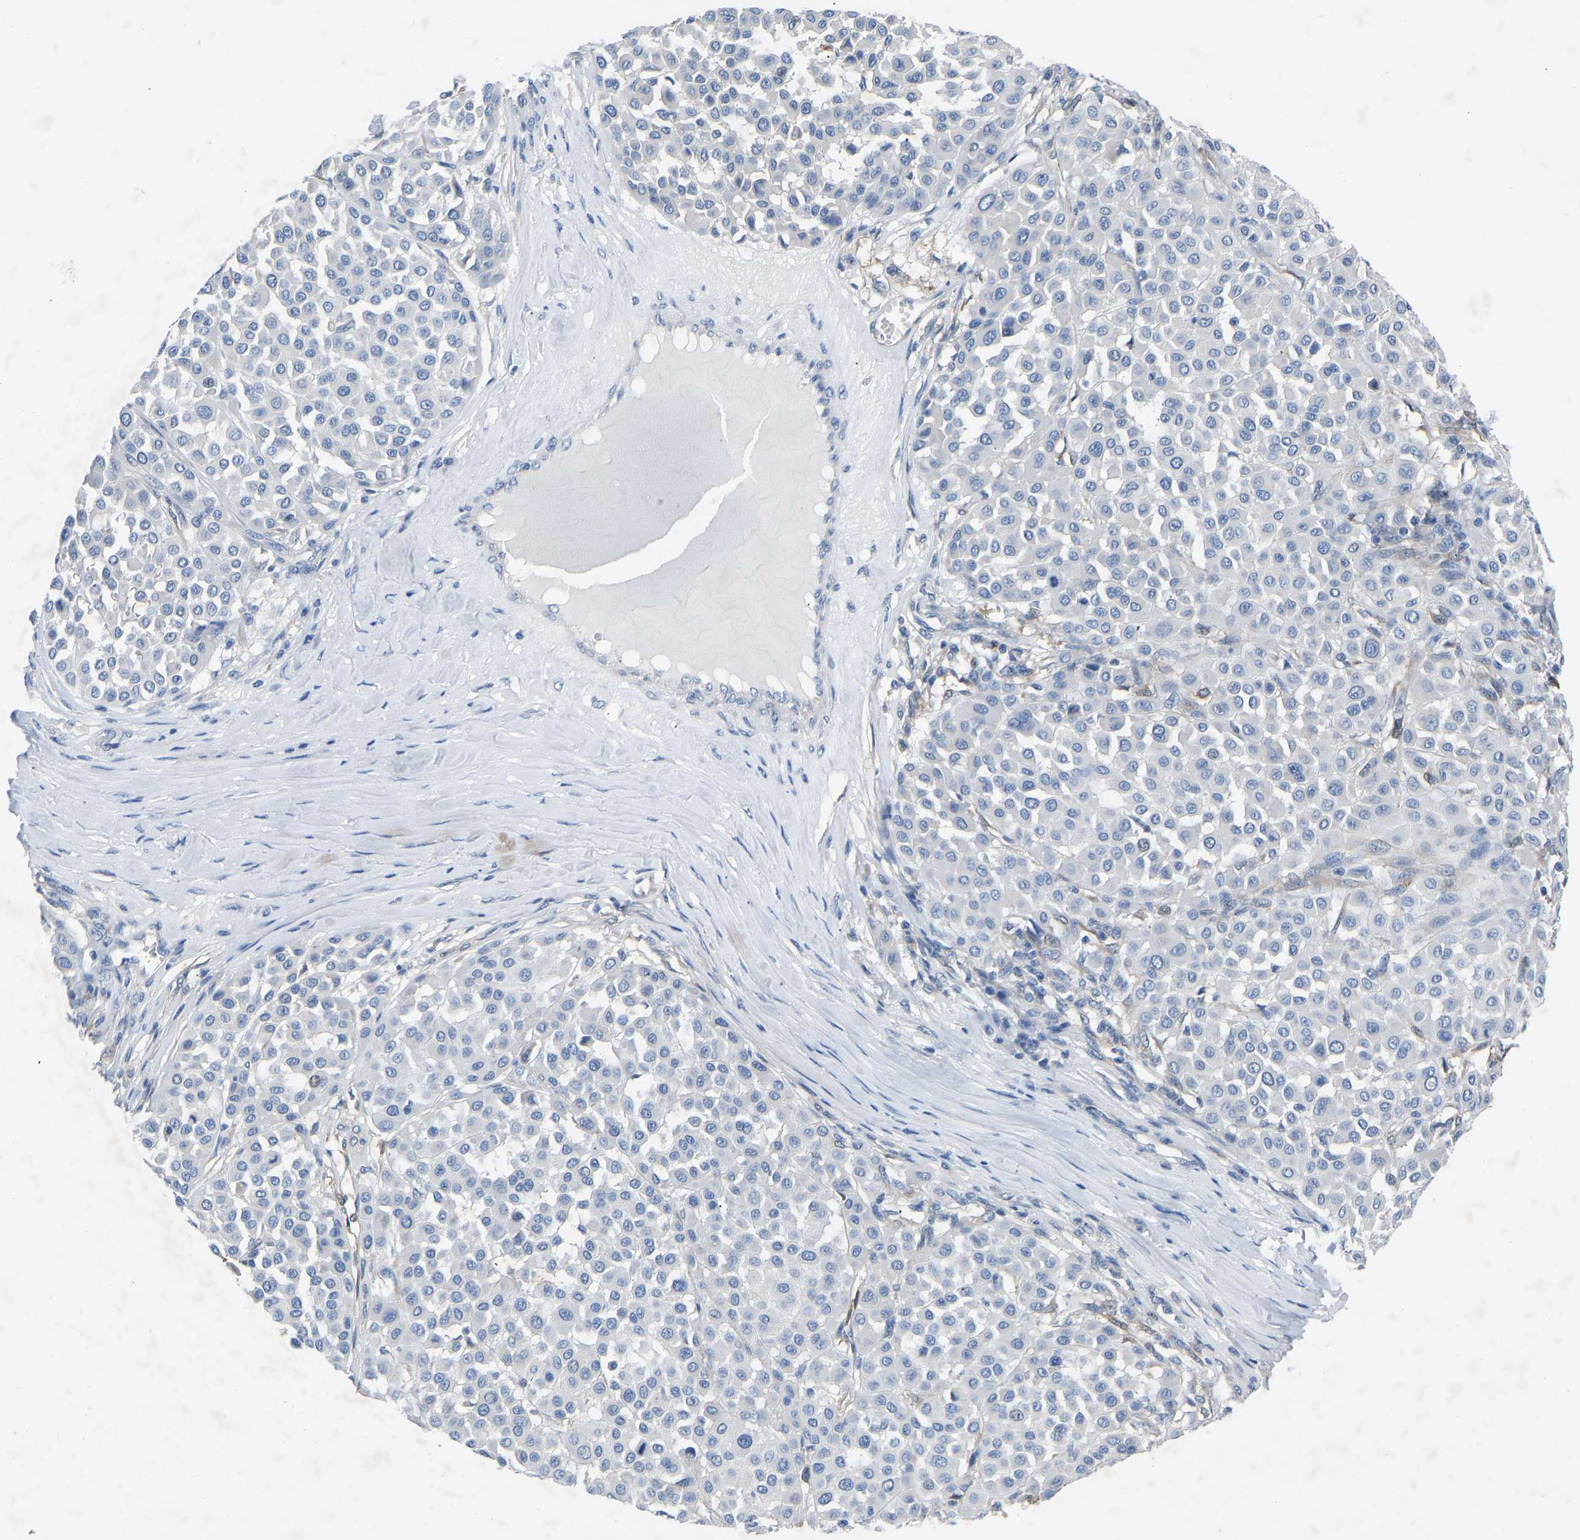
{"staining": {"intensity": "negative", "quantity": "none", "location": "none"}, "tissue": "melanoma", "cell_type": "Tumor cells", "image_type": "cancer", "snomed": [{"axis": "morphology", "description": "Malignant melanoma, Metastatic site"}, {"axis": "topography", "description": "Soft tissue"}], "caption": "Tumor cells are negative for brown protein staining in malignant melanoma (metastatic site).", "gene": "RBP1", "patient": {"sex": "male", "age": 41}}